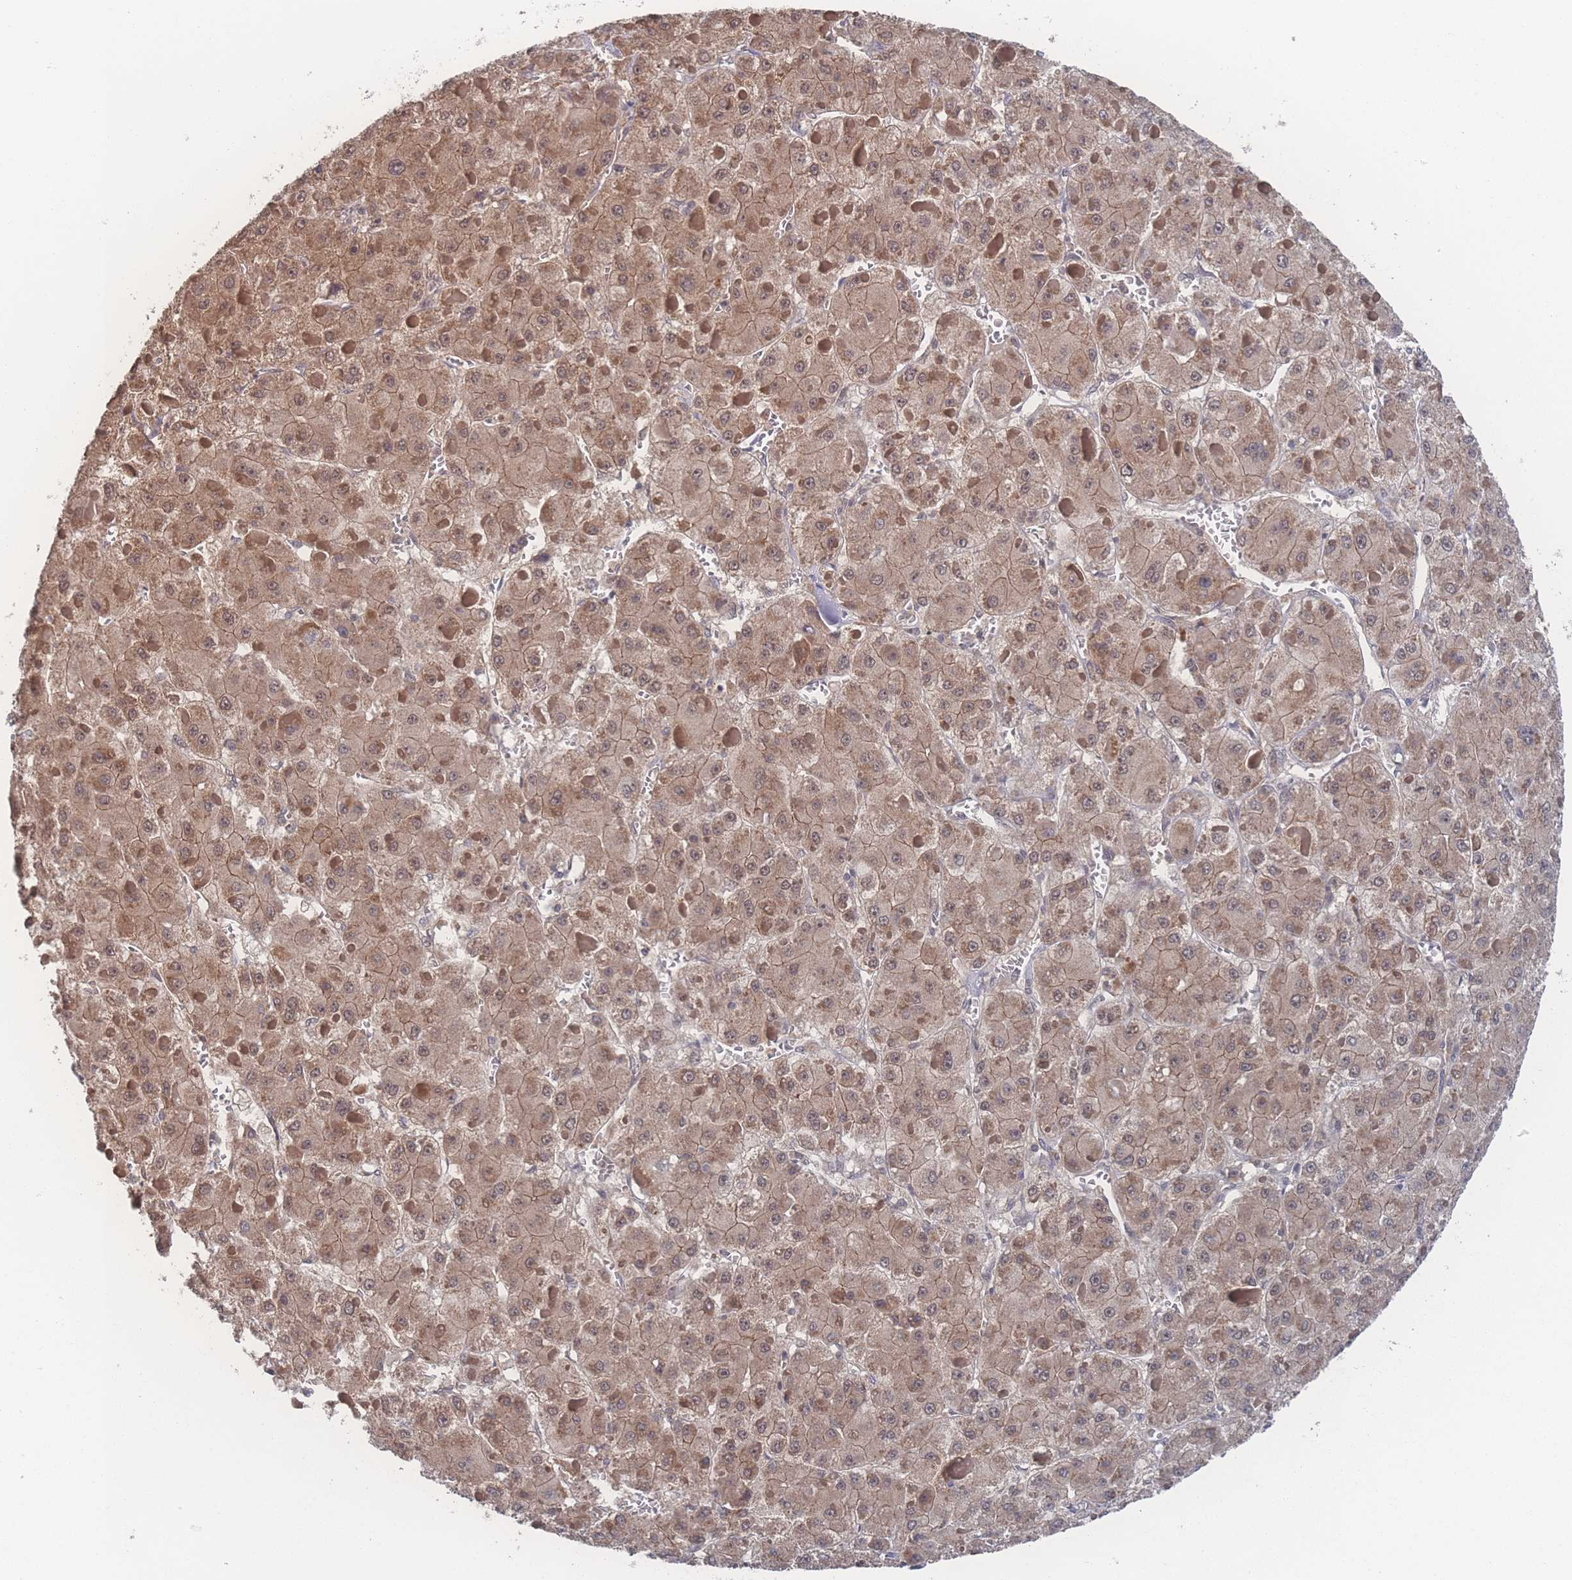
{"staining": {"intensity": "moderate", "quantity": ">75%", "location": "cytoplasmic/membranous,nuclear"}, "tissue": "liver cancer", "cell_type": "Tumor cells", "image_type": "cancer", "snomed": [{"axis": "morphology", "description": "Carcinoma, Hepatocellular, NOS"}, {"axis": "topography", "description": "Liver"}], "caption": "Immunohistochemical staining of hepatocellular carcinoma (liver) demonstrates medium levels of moderate cytoplasmic/membranous and nuclear protein positivity in about >75% of tumor cells.", "gene": "NBEAL1", "patient": {"sex": "female", "age": 73}}